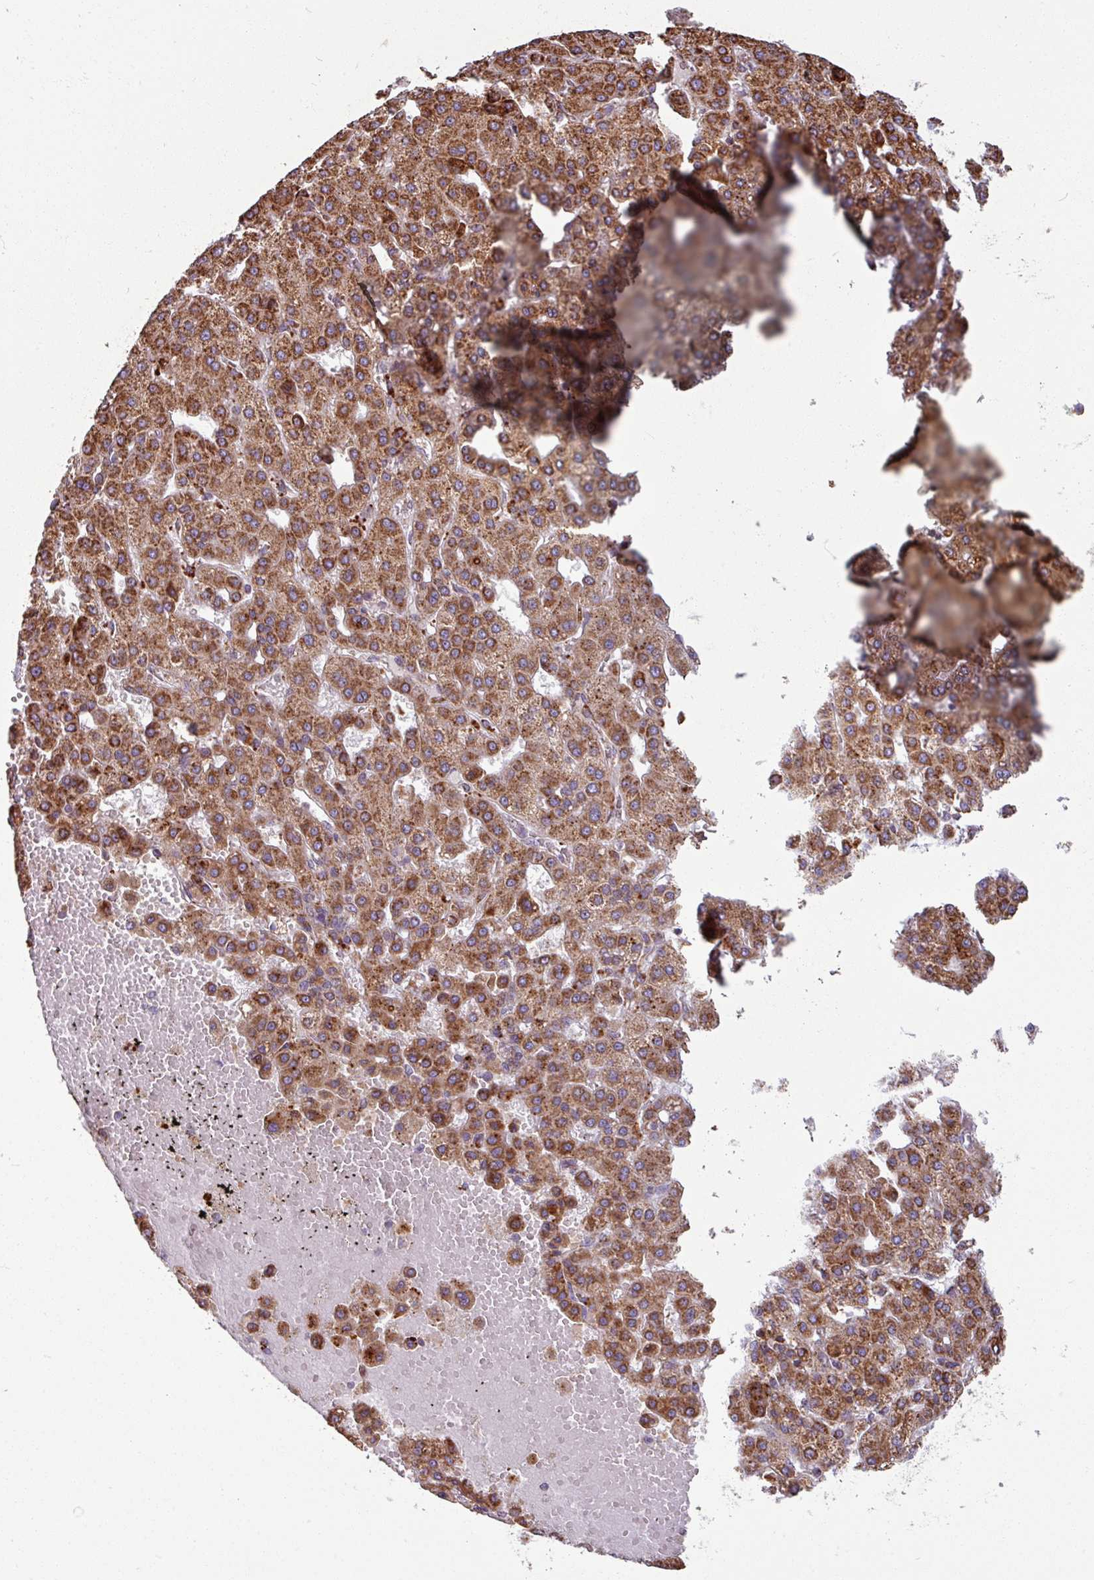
{"staining": {"intensity": "strong", "quantity": ">75%", "location": "cytoplasmic/membranous"}, "tissue": "liver cancer", "cell_type": "Tumor cells", "image_type": "cancer", "snomed": [{"axis": "morphology", "description": "Carcinoma, Hepatocellular, NOS"}, {"axis": "topography", "description": "Liver"}], "caption": "Hepatocellular carcinoma (liver) tissue exhibits strong cytoplasmic/membranous expression in about >75% of tumor cells", "gene": "MAGT1", "patient": {"sex": "male", "age": 65}}